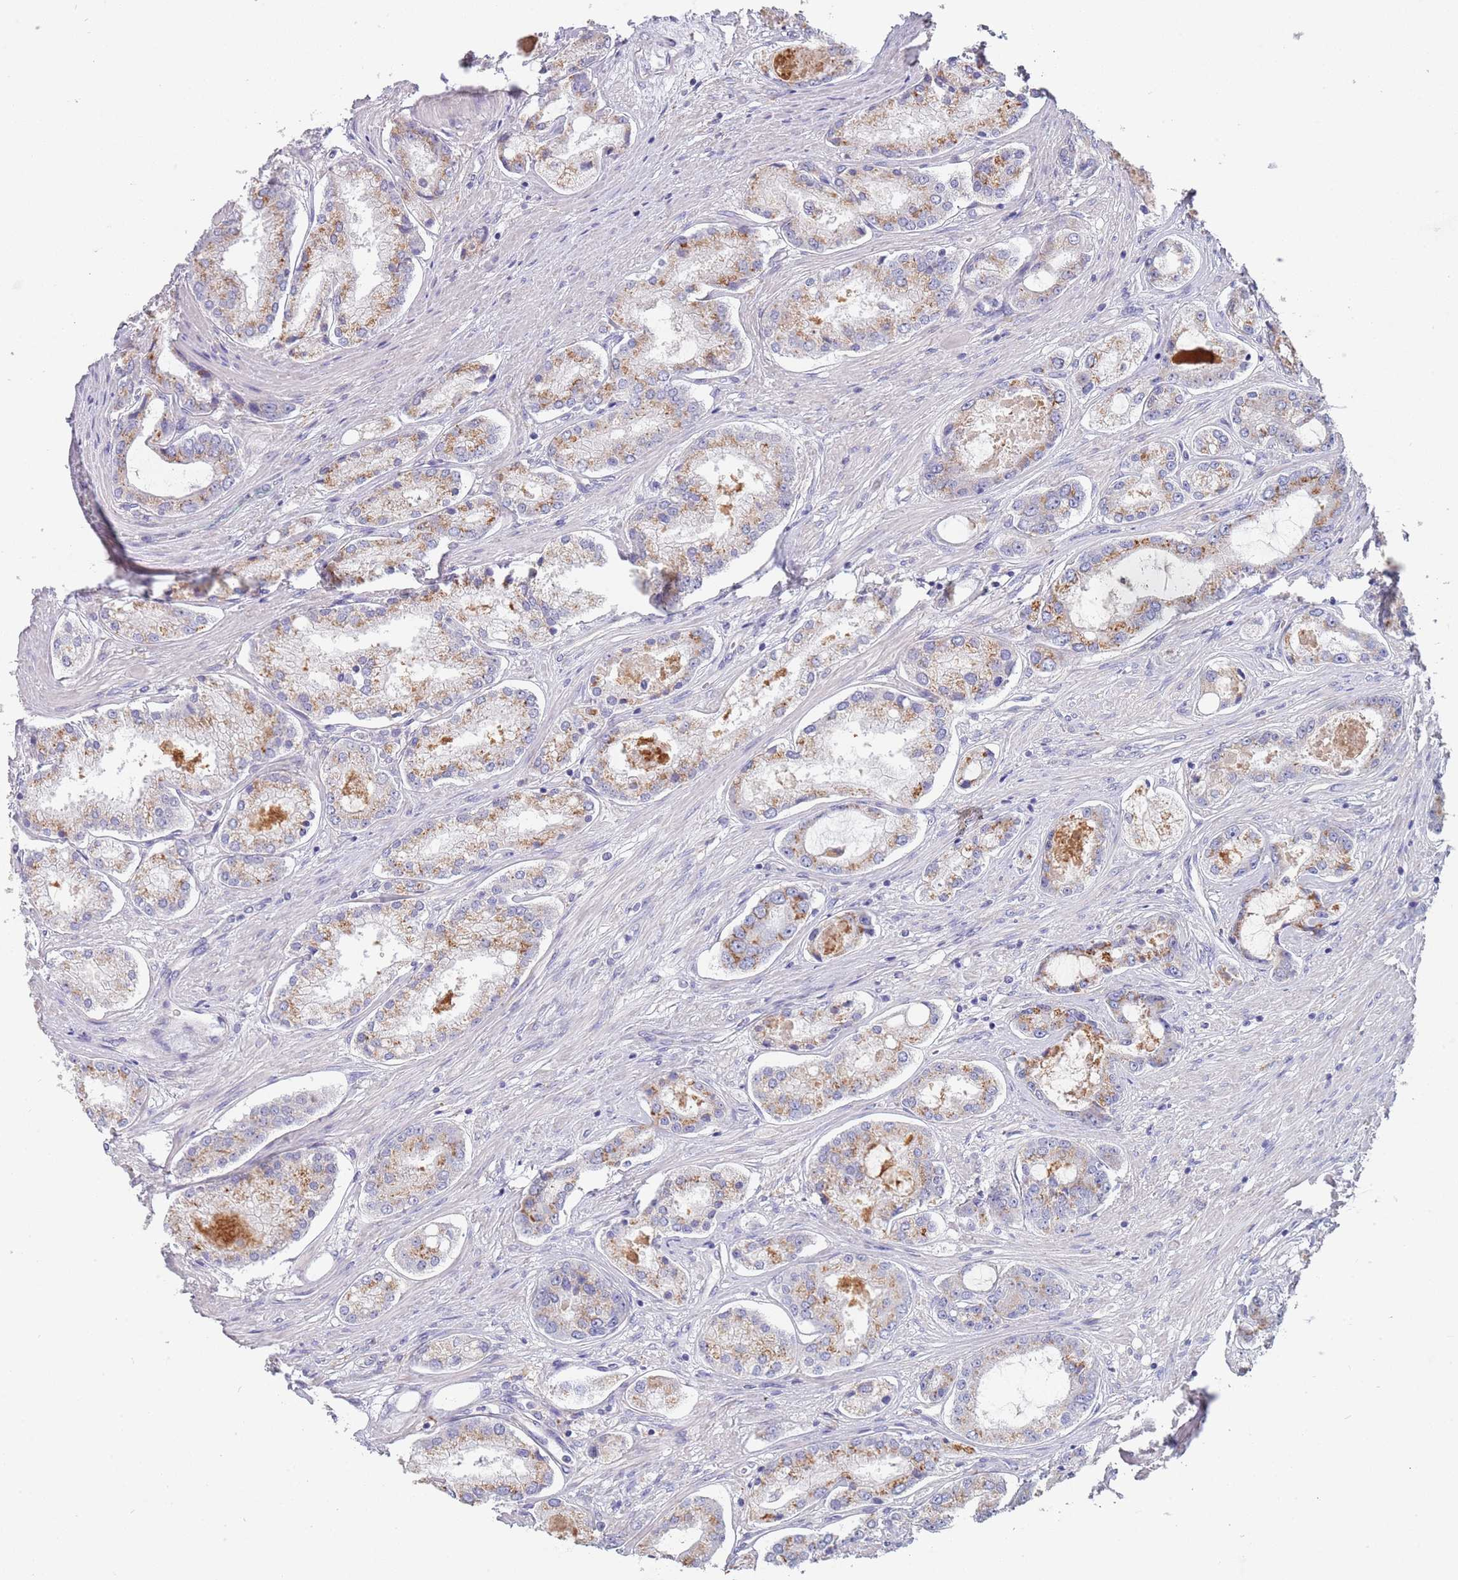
{"staining": {"intensity": "moderate", "quantity": "25%-75%", "location": "cytoplasmic/membranous"}, "tissue": "prostate cancer", "cell_type": "Tumor cells", "image_type": "cancer", "snomed": [{"axis": "morphology", "description": "Adenocarcinoma, Low grade"}, {"axis": "topography", "description": "Prostate"}], "caption": "Immunohistochemical staining of prostate cancer displays medium levels of moderate cytoplasmic/membranous positivity in approximately 25%-75% of tumor cells. (DAB IHC, brown staining for protein, blue staining for nuclei).", "gene": "MAN1C1", "patient": {"sex": "male", "age": 68}}